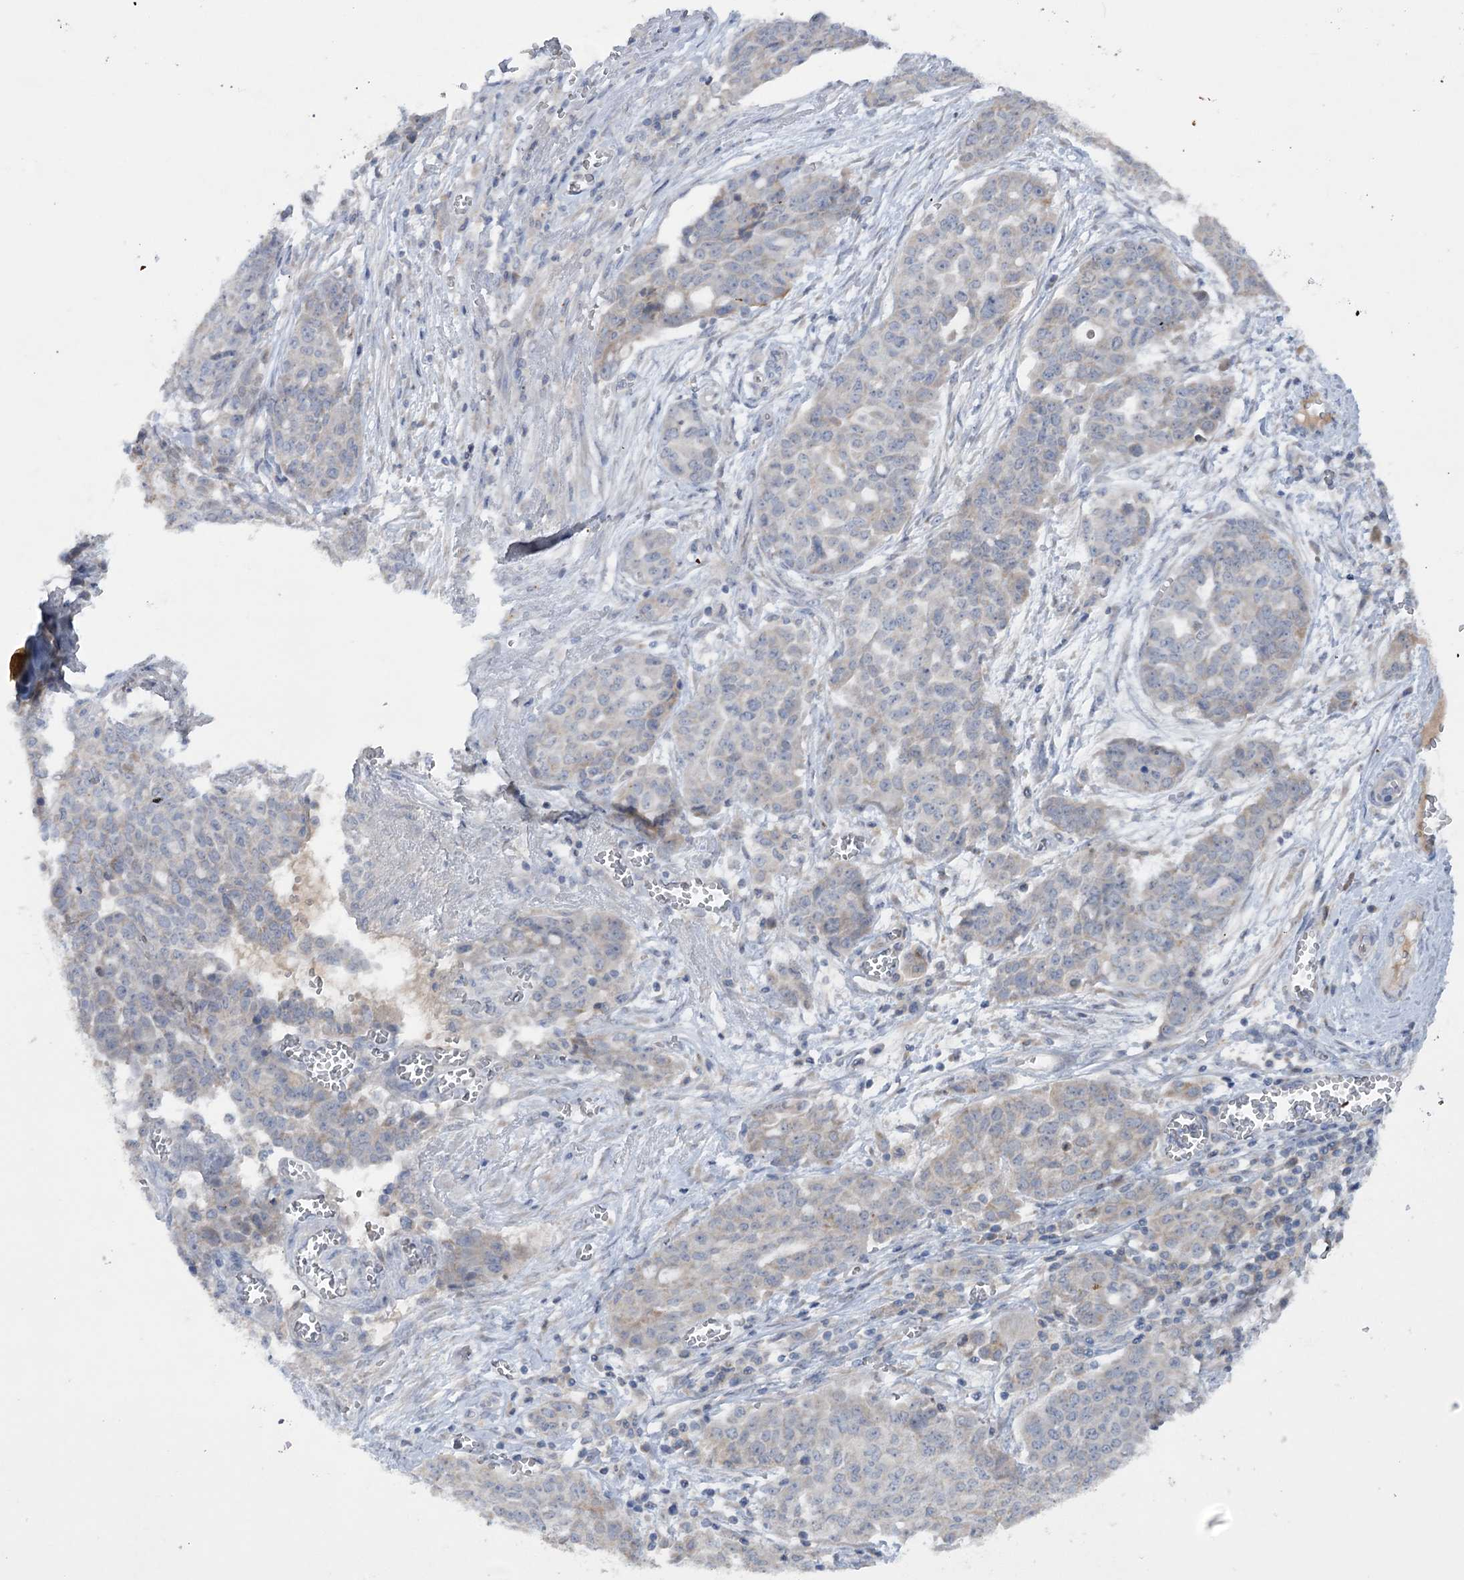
{"staining": {"intensity": "negative", "quantity": "none", "location": "none"}, "tissue": "ovarian cancer", "cell_type": "Tumor cells", "image_type": "cancer", "snomed": [{"axis": "morphology", "description": "Cystadenocarcinoma, serous, NOS"}, {"axis": "topography", "description": "Soft tissue"}, {"axis": "topography", "description": "Ovary"}], "caption": "Immunohistochemical staining of ovarian serous cystadenocarcinoma displays no significant expression in tumor cells.", "gene": "MTCH2", "patient": {"sex": "female", "age": 57}}